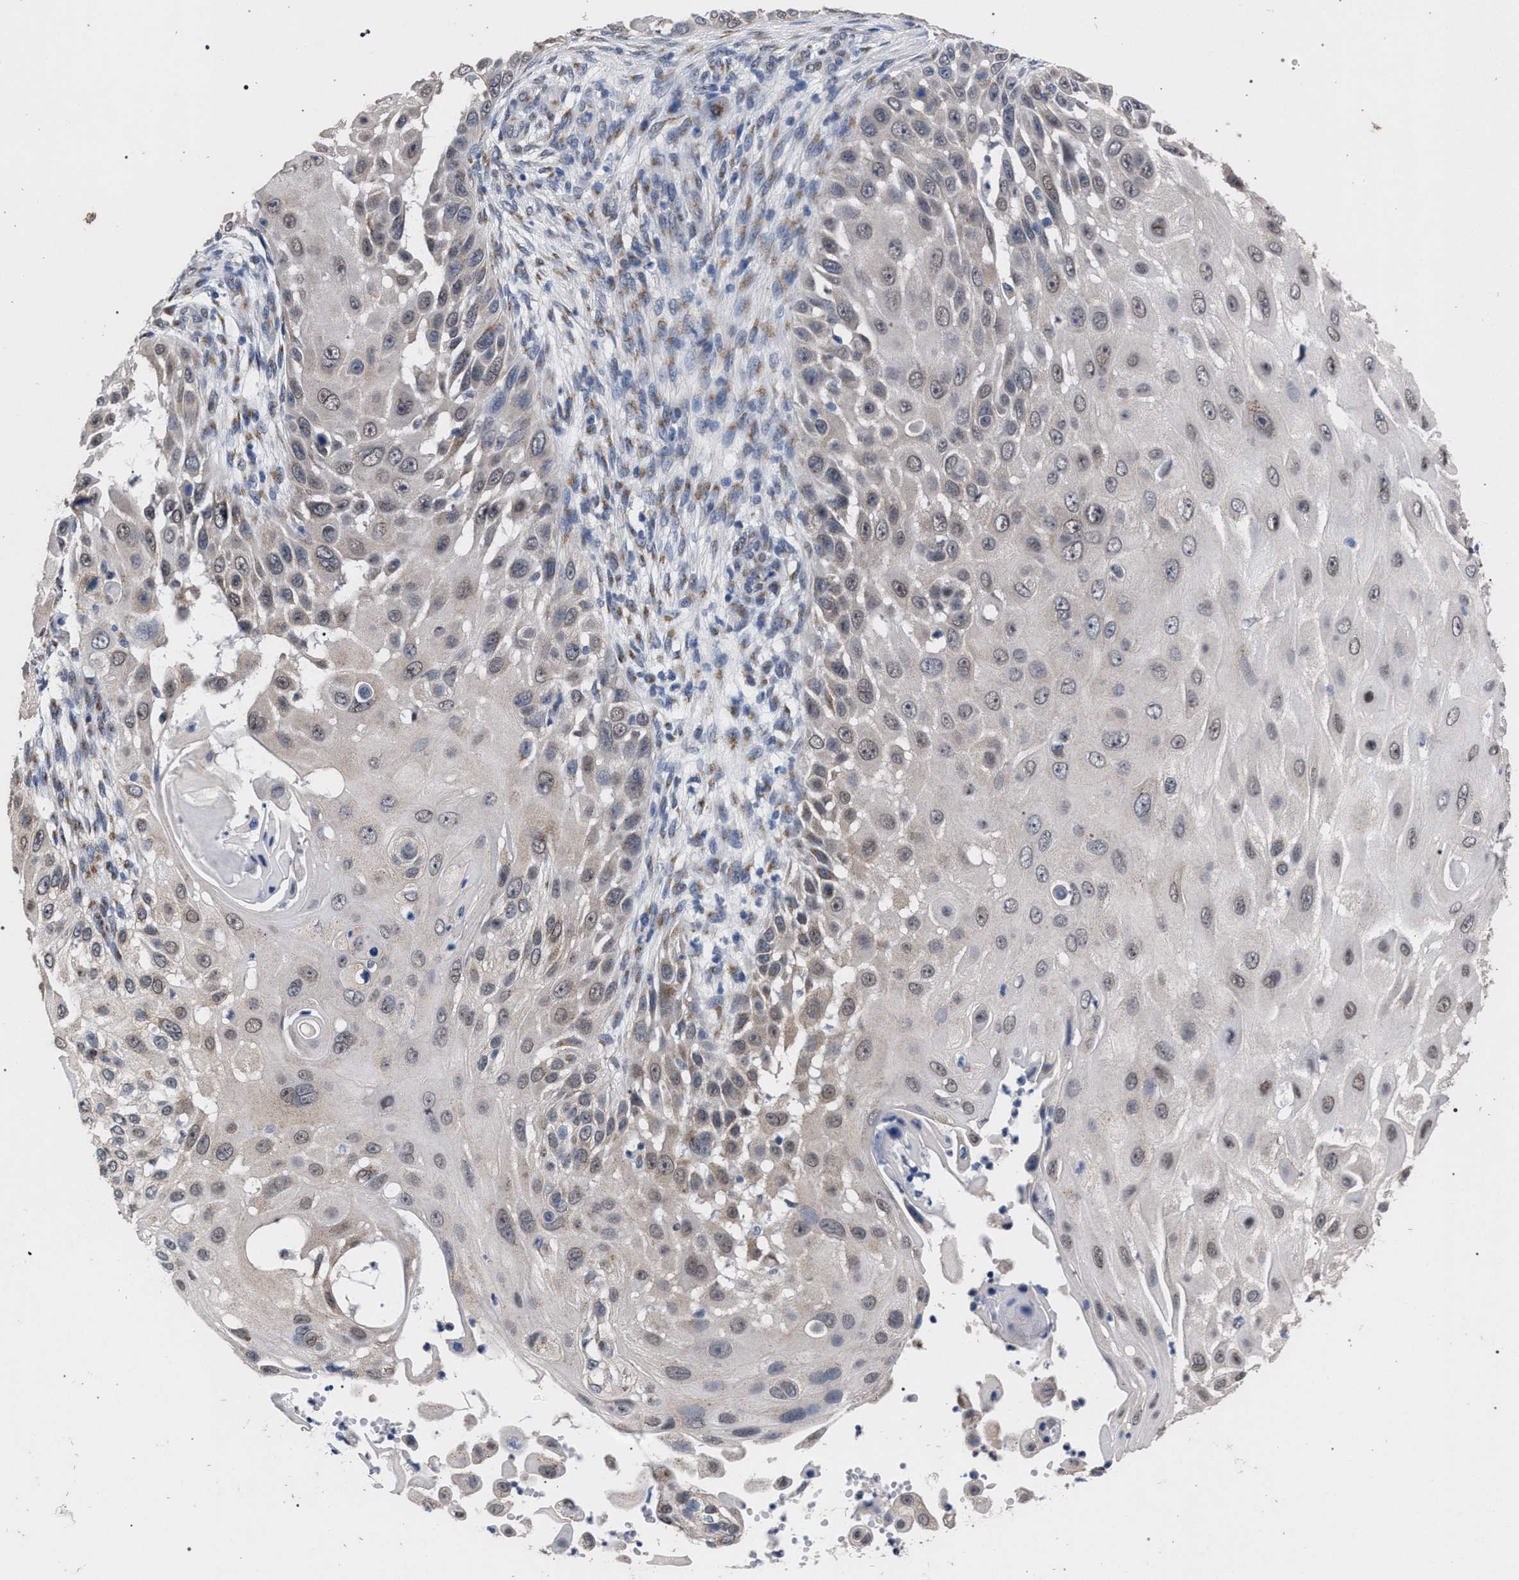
{"staining": {"intensity": "weak", "quantity": "<25%", "location": "cytoplasmic/membranous"}, "tissue": "skin cancer", "cell_type": "Tumor cells", "image_type": "cancer", "snomed": [{"axis": "morphology", "description": "Squamous cell carcinoma, NOS"}, {"axis": "topography", "description": "Skin"}], "caption": "Histopathology image shows no protein positivity in tumor cells of skin squamous cell carcinoma tissue.", "gene": "GOLGA2", "patient": {"sex": "female", "age": 44}}